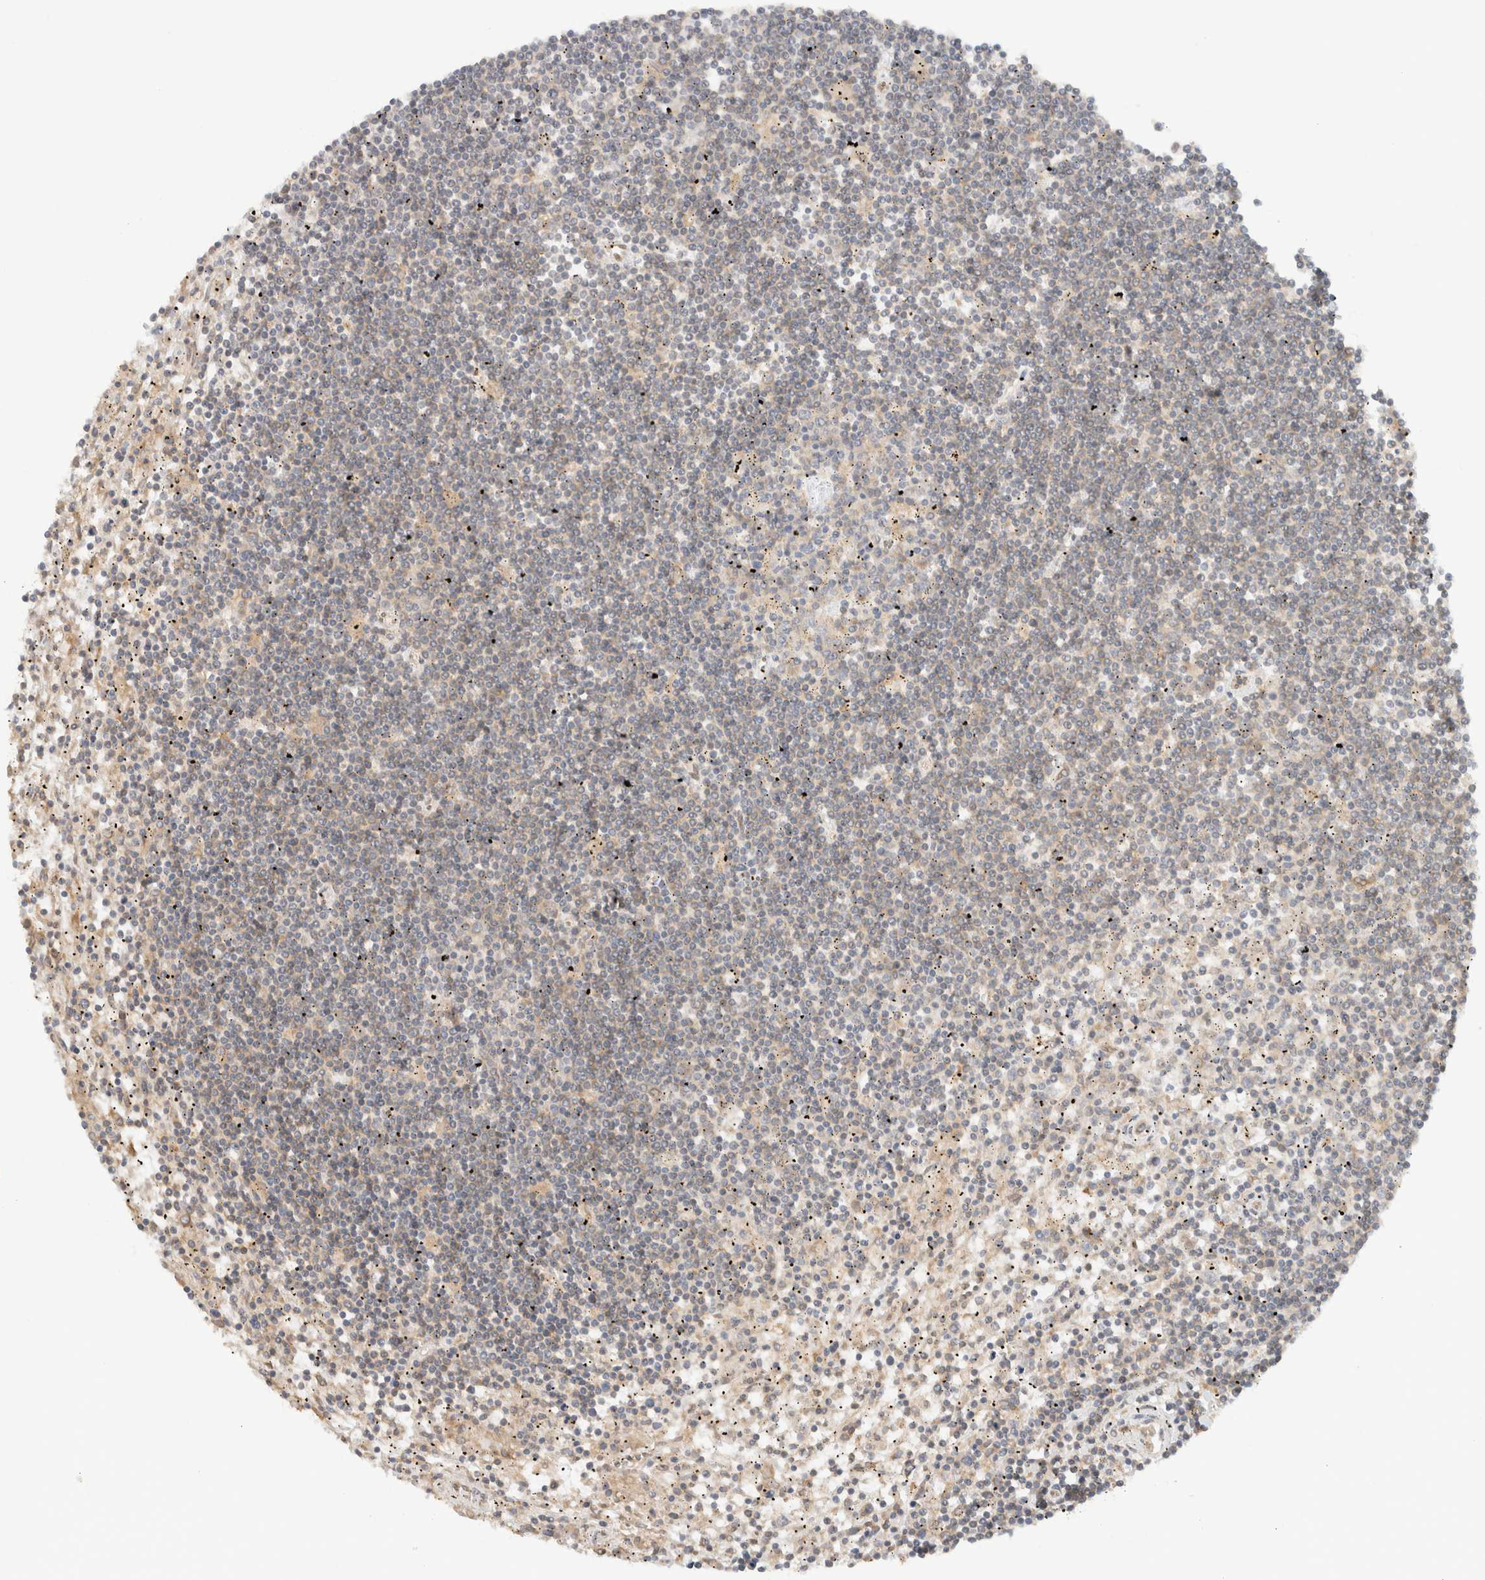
{"staining": {"intensity": "weak", "quantity": "<25%", "location": "cytoplasmic/membranous"}, "tissue": "lymphoma", "cell_type": "Tumor cells", "image_type": "cancer", "snomed": [{"axis": "morphology", "description": "Malignant lymphoma, non-Hodgkin's type, Low grade"}, {"axis": "topography", "description": "Spleen"}], "caption": "This histopathology image is of lymphoma stained with immunohistochemistry to label a protein in brown with the nuclei are counter-stained blue. There is no staining in tumor cells.", "gene": "ARFGEF2", "patient": {"sex": "male", "age": 76}}